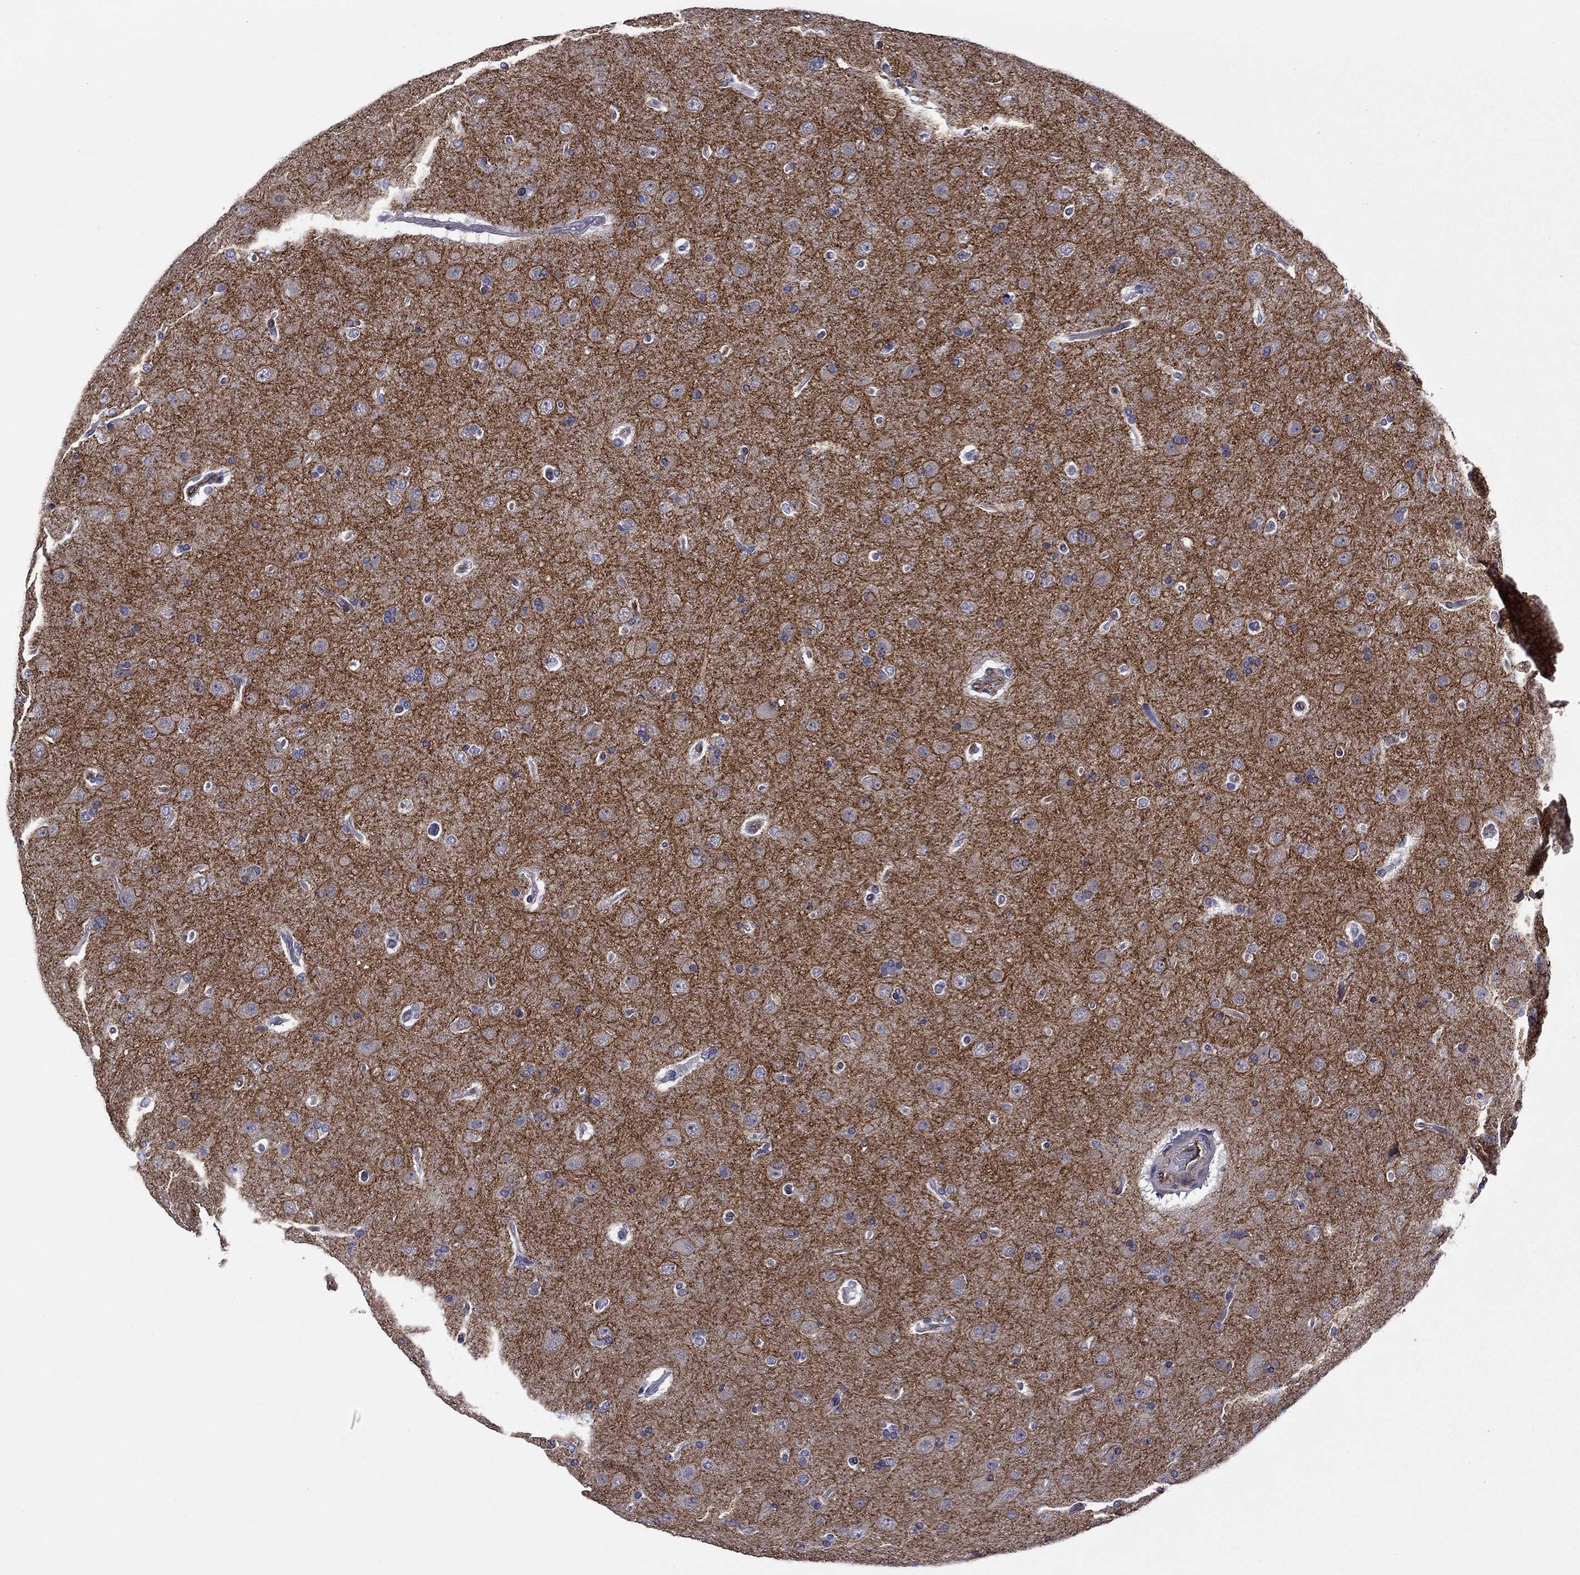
{"staining": {"intensity": "strong", "quantity": ">75%", "location": "cytoplasmic/membranous"}, "tissue": "glioma", "cell_type": "Tumor cells", "image_type": "cancer", "snomed": [{"axis": "morphology", "description": "Glioma, malignant, NOS"}, {"axis": "topography", "description": "Cerebral cortex"}], "caption": "Glioma was stained to show a protein in brown. There is high levels of strong cytoplasmic/membranous positivity in about >75% of tumor cells. Immunohistochemistry stains the protein of interest in brown and the nuclei are stained blue.", "gene": "LMO7", "patient": {"sex": "male", "age": 58}}